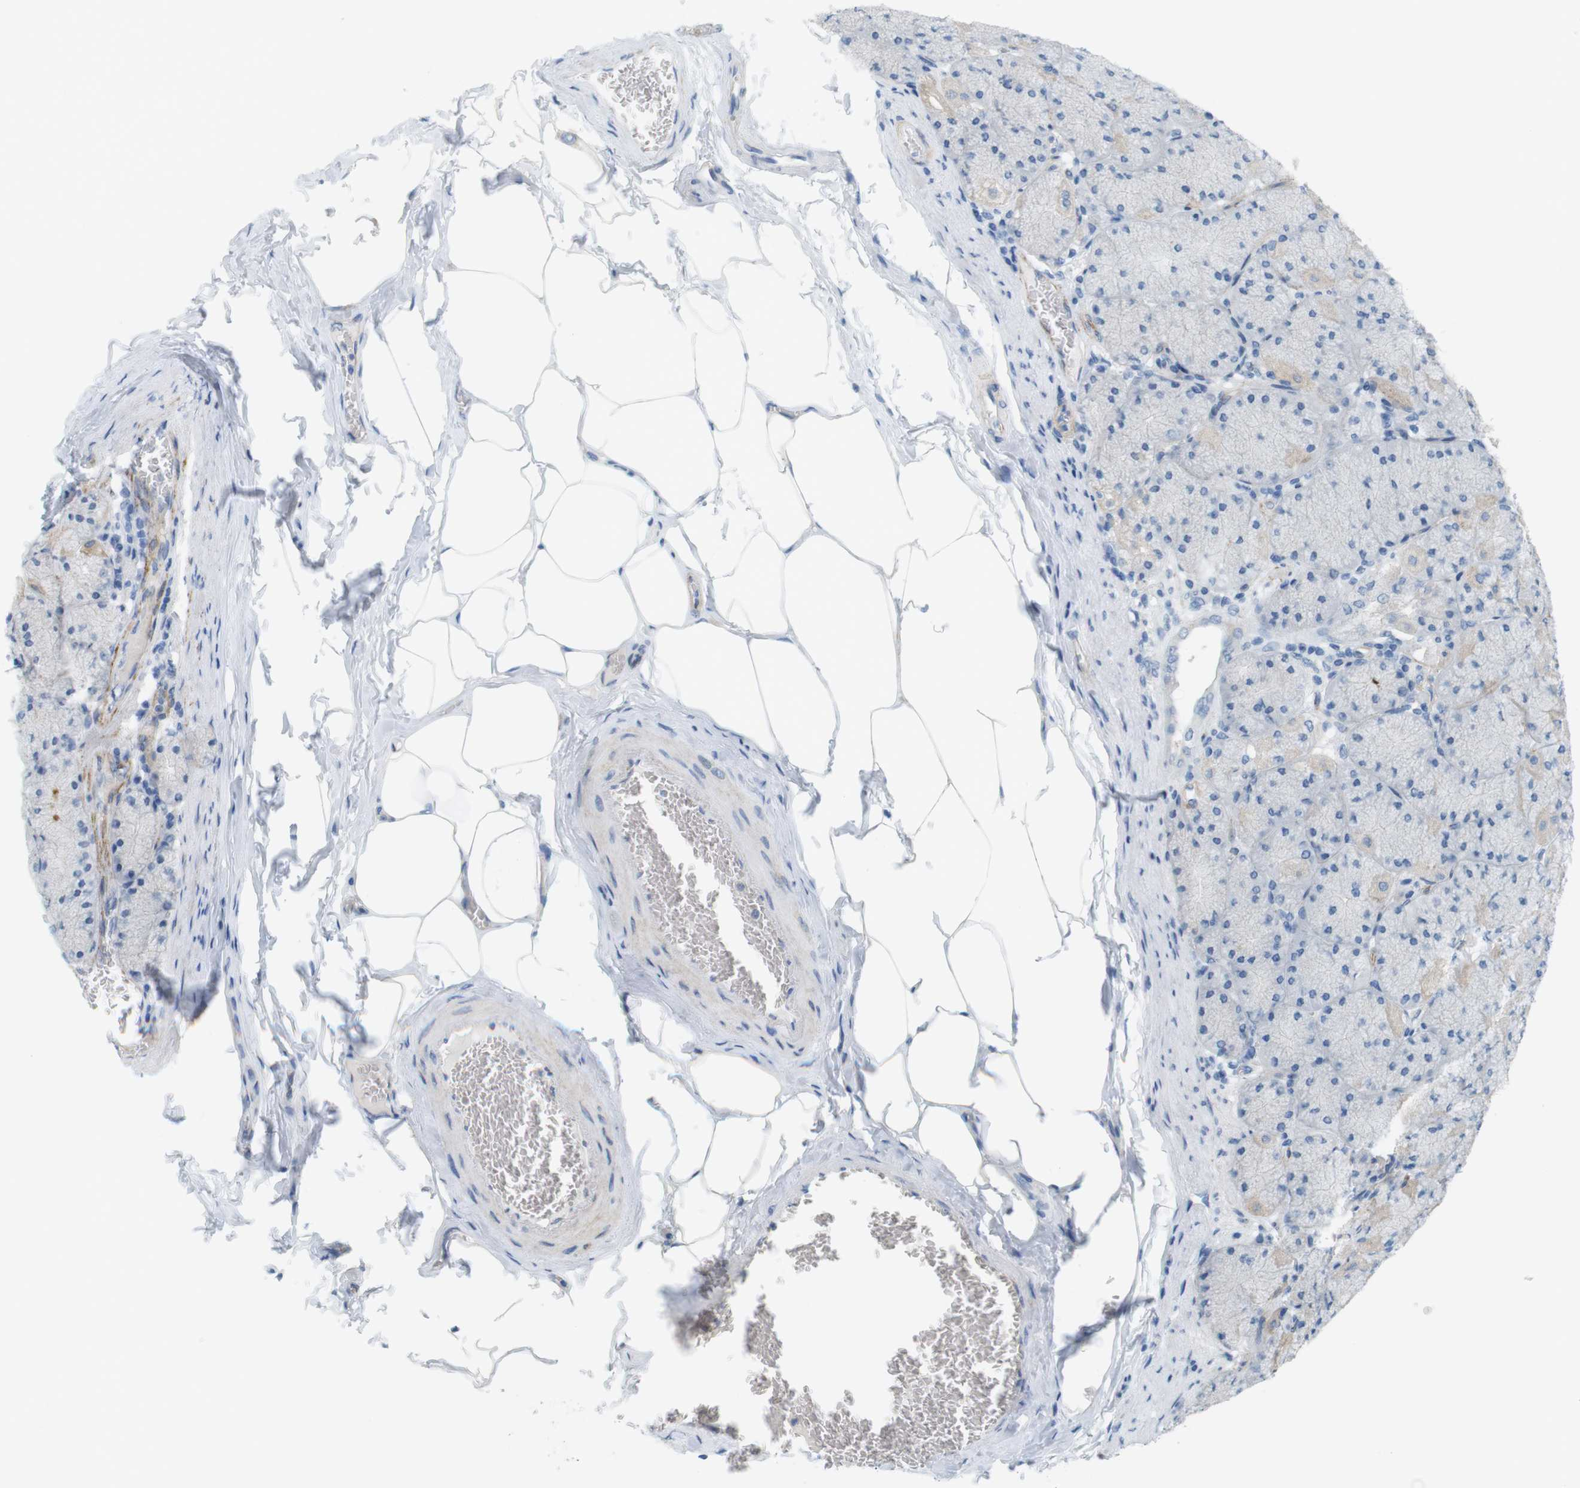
{"staining": {"intensity": "negative", "quantity": "none", "location": "none"}, "tissue": "stomach", "cell_type": "Glandular cells", "image_type": "normal", "snomed": [{"axis": "morphology", "description": "Normal tissue, NOS"}, {"axis": "topography", "description": "Stomach, upper"}], "caption": "Glandular cells show no significant positivity in benign stomach. (DAB immunohistochemistry visualized using brightfield microscopy, high magnification).", "gene": "MYH9", "patient": {"sex": "female", "age": 56}}